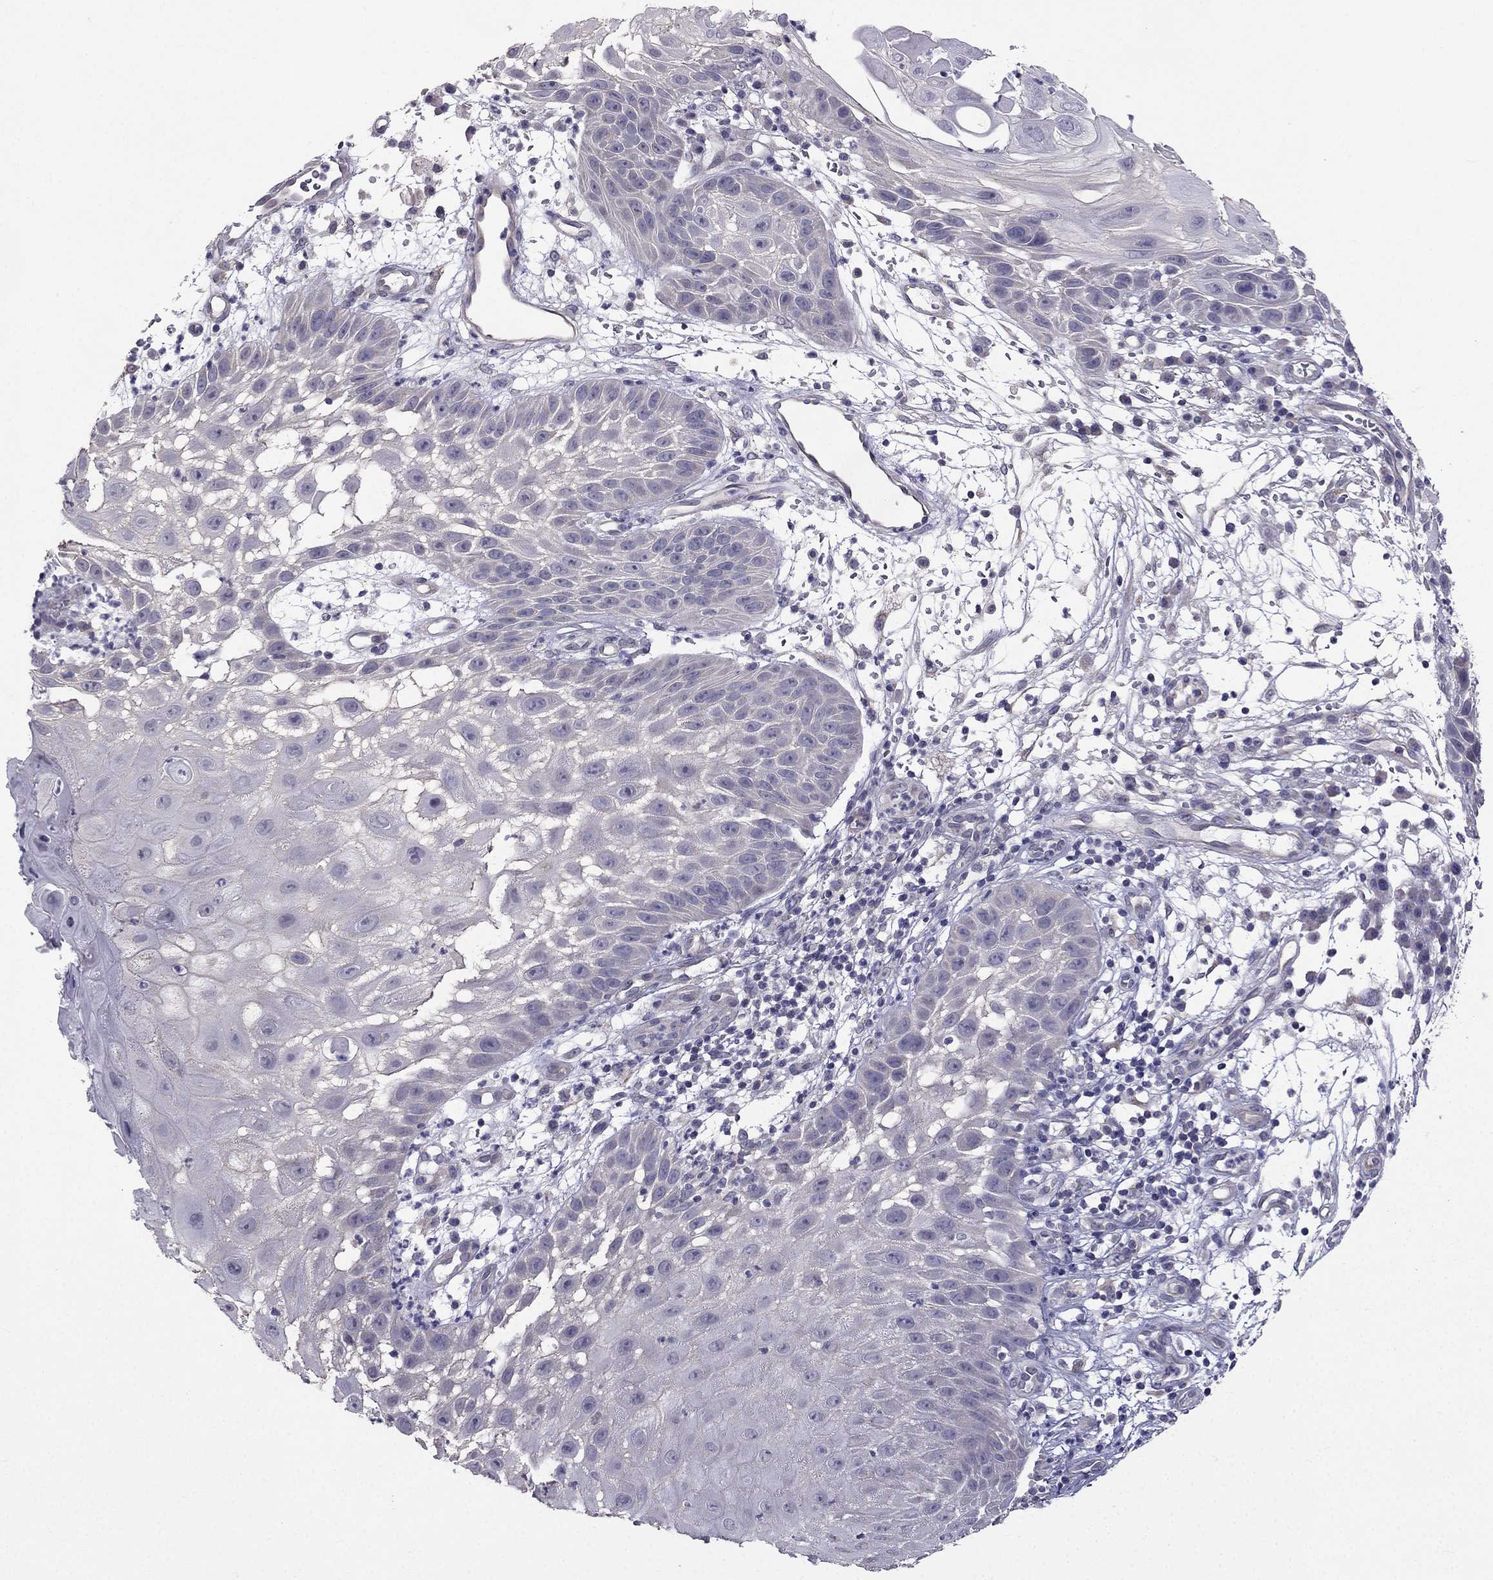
{"staining": {"intensity": "negative", "quantity": "none", "location": "none"}, "tissue": "skin cancer", "cell_type": "Tumor cells", "image_type": "cancer", "snomed": [{"axis": "morphology", "description": "Normal tissue, NOS"}, {"axis": "morphology", "description": "Squamous cell carcinoma, NOS"}, {"axis": "topography", "description": "Skin"}], "caption": "This micrograph is of squamous cell carcinoma (skin) stained with immunohistochemistry (IHC) to label a protein in brown with the nuclei are counter-stained blue. There is no staining in tumor cells.", "gene": "HSFX1", "patient": {"sex": "male", "age": 79}}